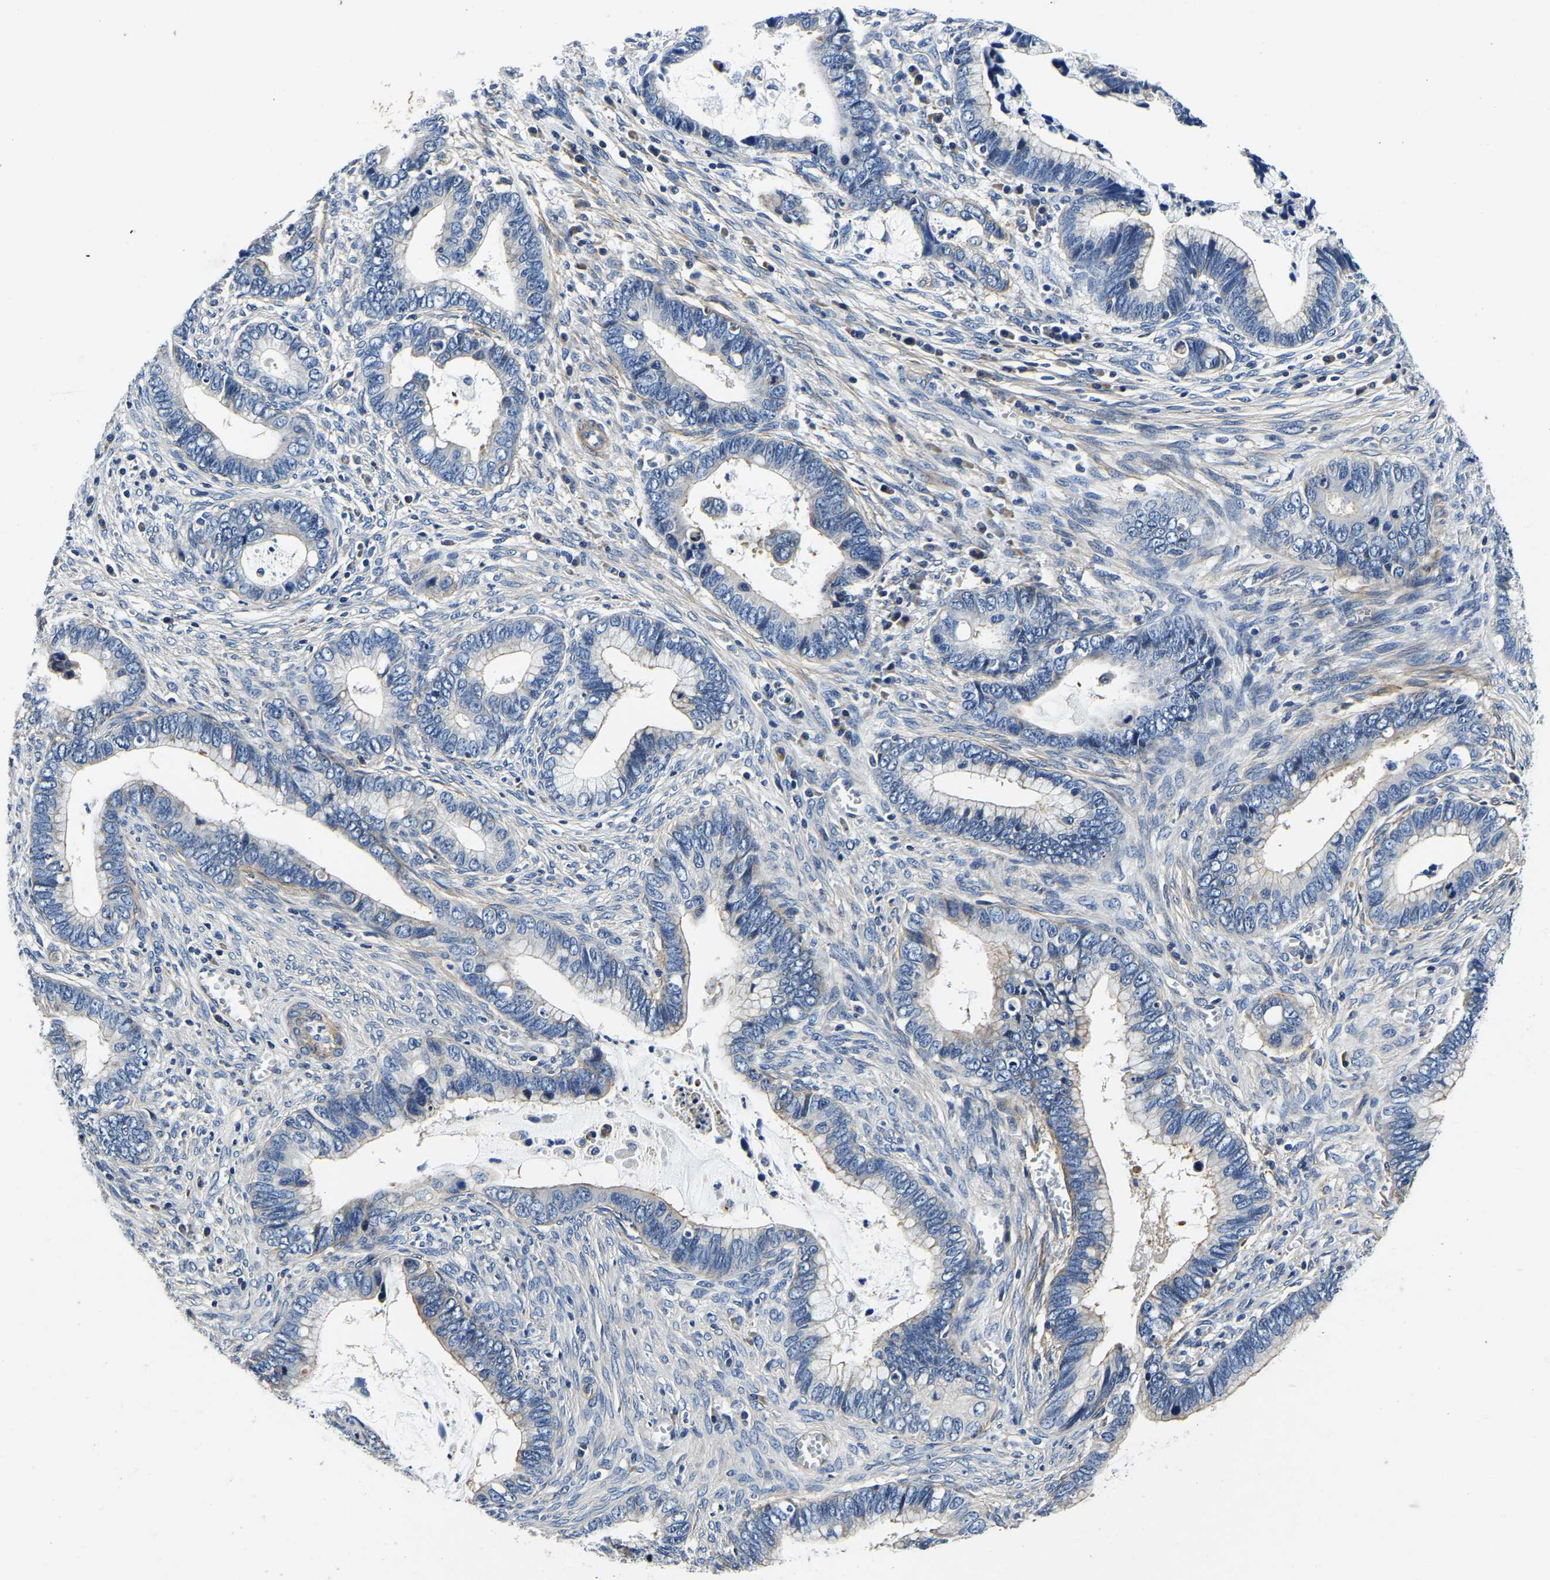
{"staining": {"intensity": "negative", "quantity": "none", "location": "none"}, "tissue": "cervical cancer", "cell_type": "Tumor cells", "image_type": "cancer", "snomed": [{"axis": "morphology", "description": "Adenocarcinoma, NOS"}, {"axis": "topography", "description": "Cervix"}], "caption": "Cervical adenocarcinoma stained for a protein using IHC shows no staining tumor cells.", "gene": "KCTD17", "patient": {"sex": "female", "age": 44}}